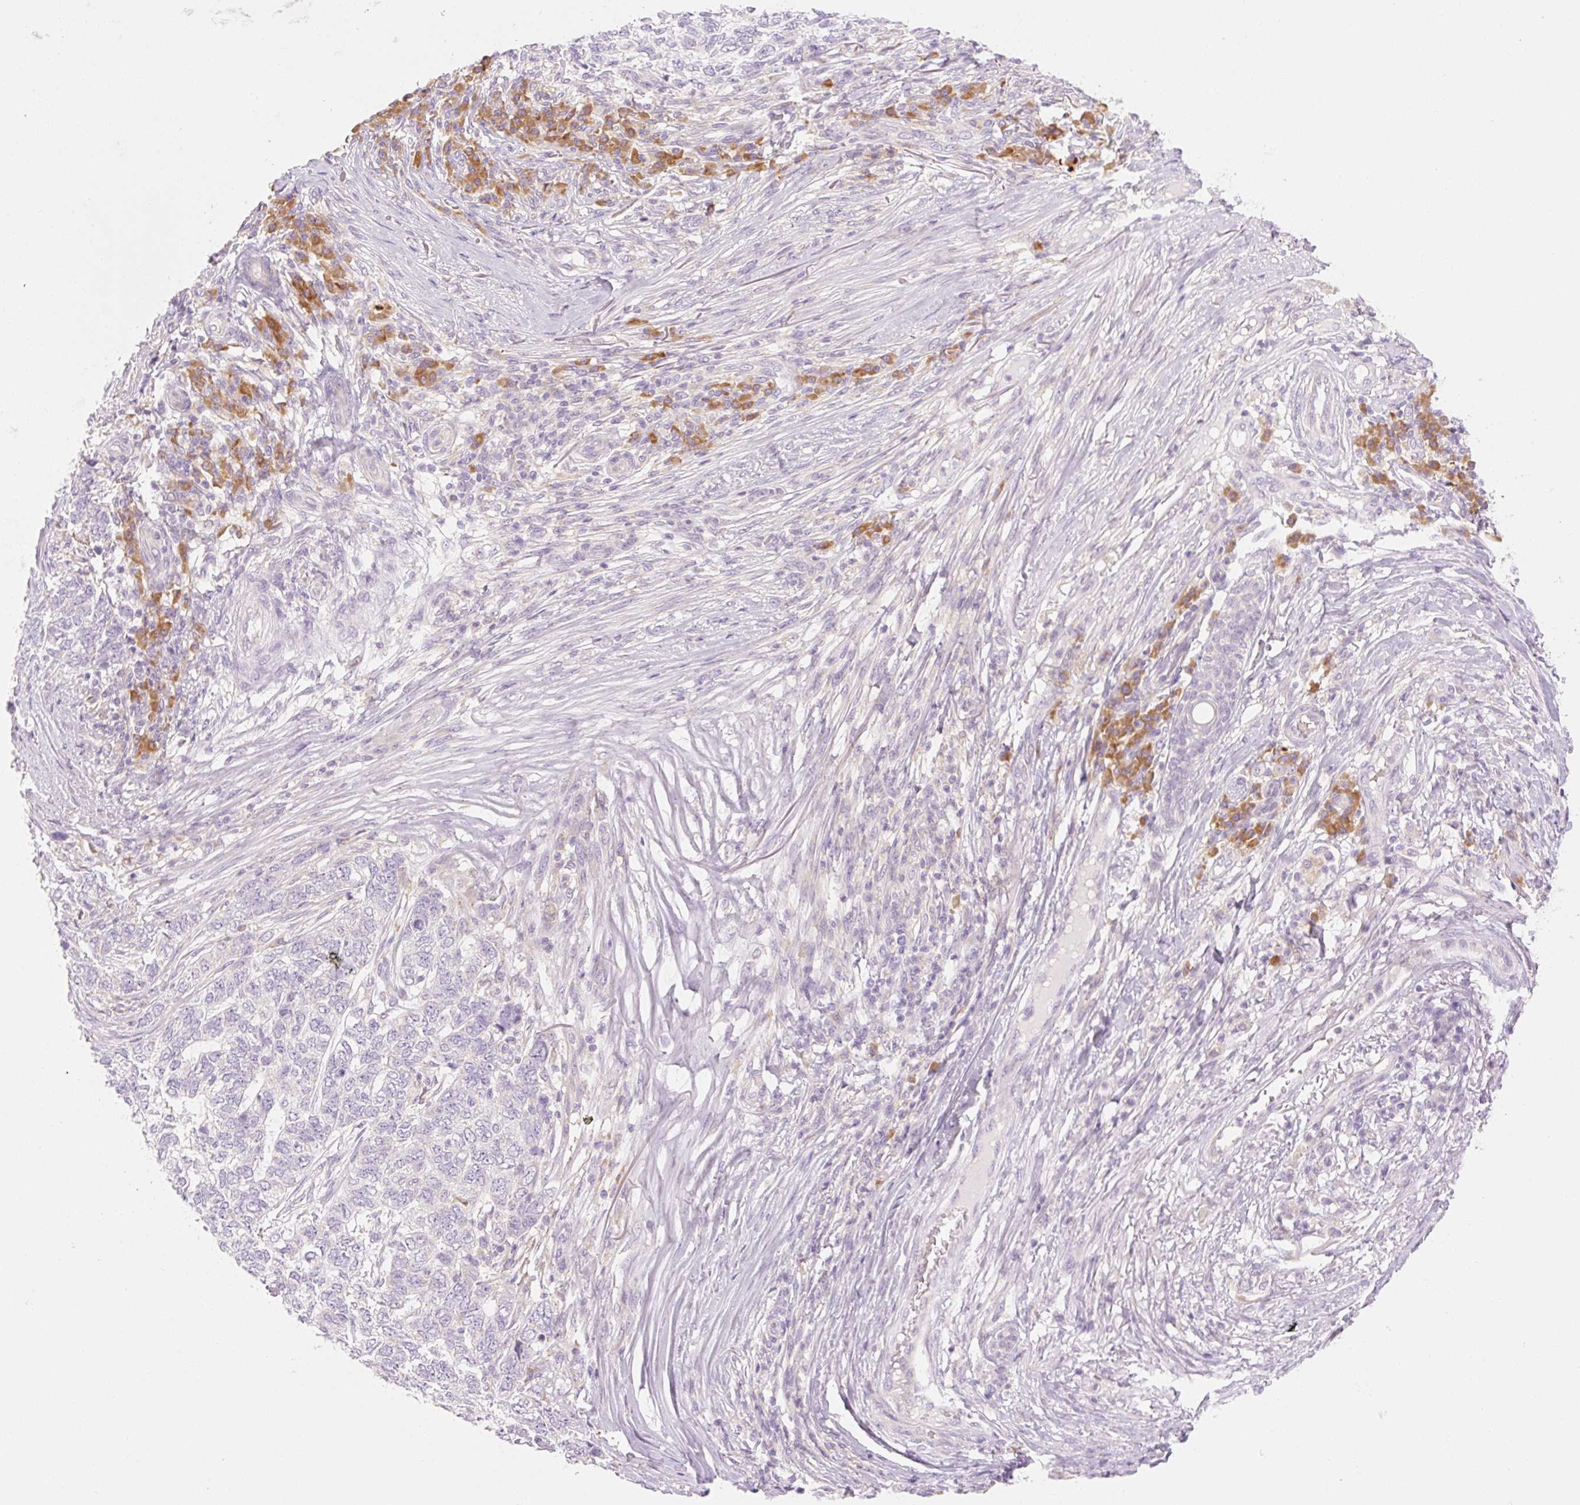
{"staining": {"intensity": "negative", "quantity": "none", "location": "none"}, "tissue": "skin cancer", "cell_type": "Tumor cells", "image_type": "cancer", "snomed": [{"axis": "morphology", "description": "Basal cell carcinoma"}, {"axis": "topography", "description": "Skin"}], "caption": "Basal cell carcinoma (skin) was stained to show a protein in brown. There is no significant expression in tumor cells.", "gene": "MYO1D", "patient": {"sex": "female", "age": 65}}